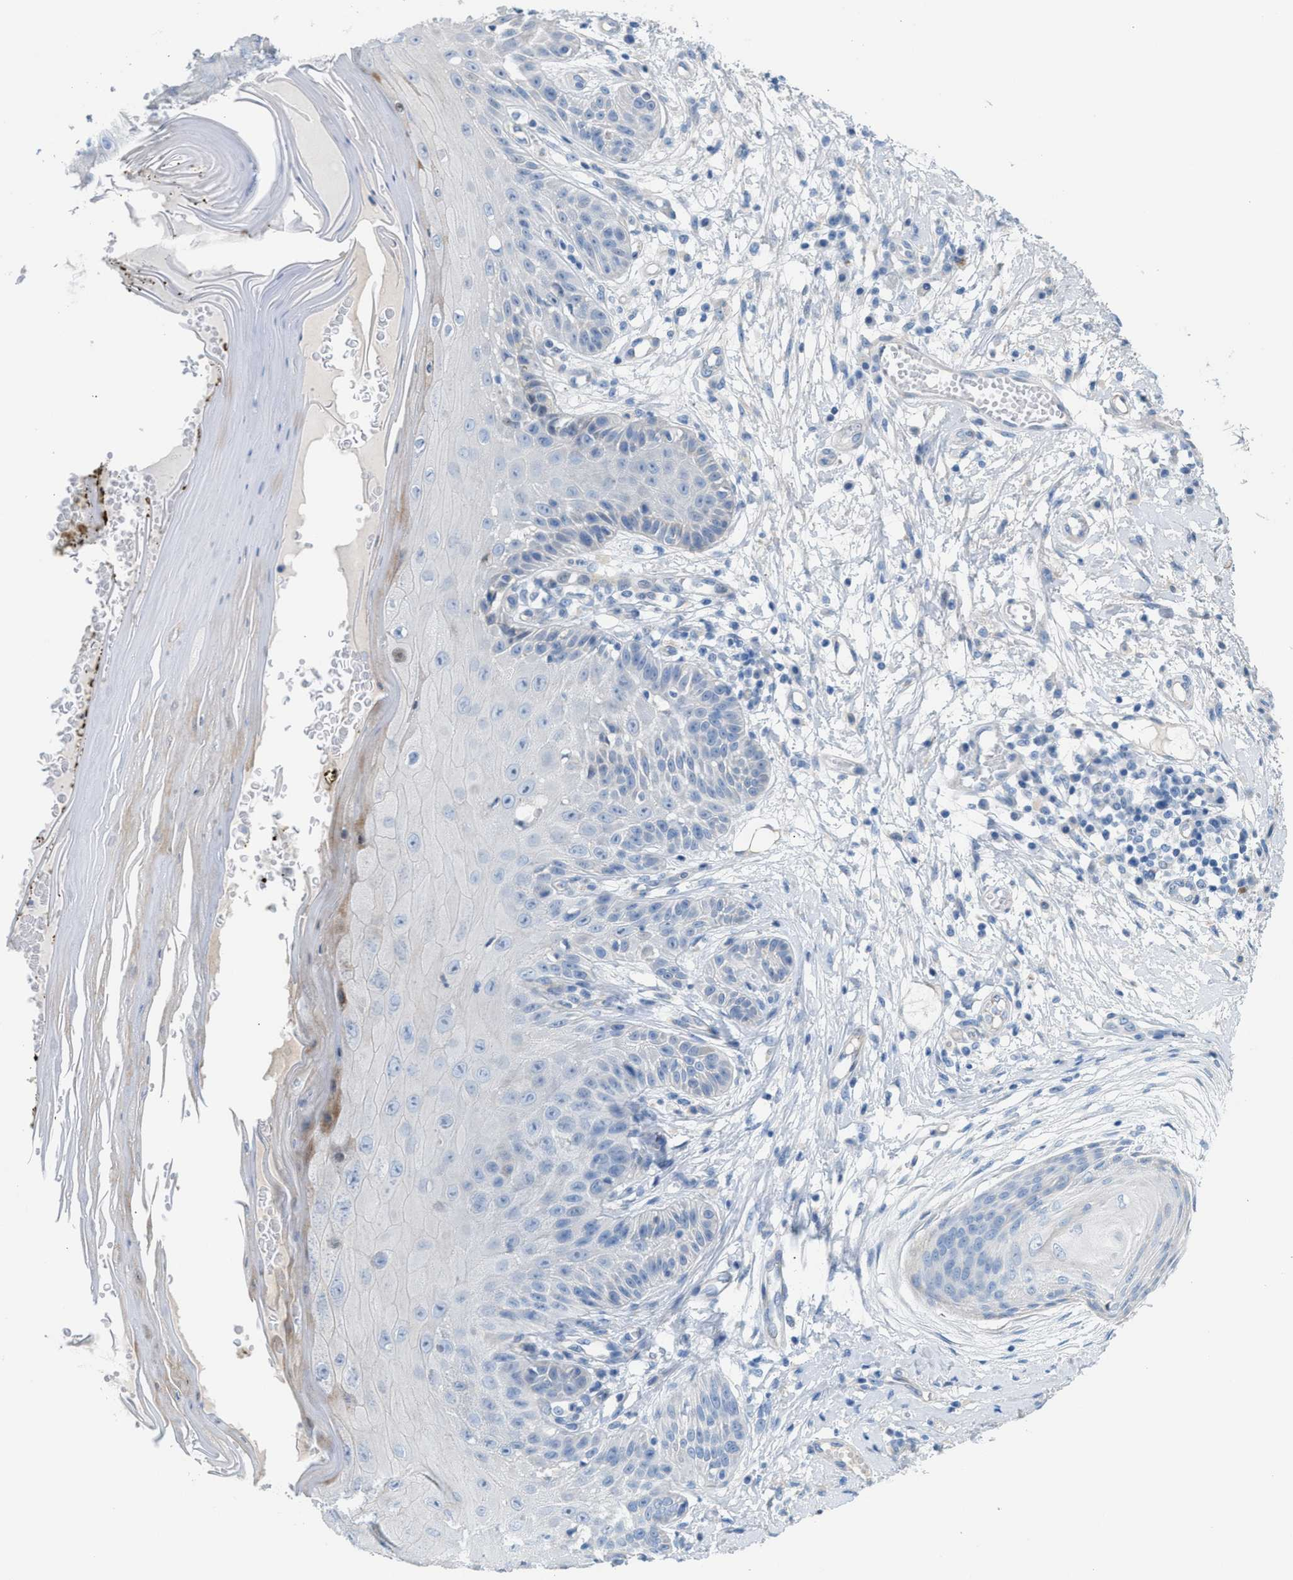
{"staining": {"intensity": "negative", "quantity": "none", "location": "none"}, "tissue": "skin", "cell_type": "Fibroblasts", "image_type": "normal", "snomed": [{"axis": "morphology", "description": "Normal tissue, NOS"}, {"axis": "morphology", "description": "Malignant melanoma, NOS"}, {"axis": "topography", "description": "Skin"}], "caption": "The micrograph demonstrates no significant expression in fibroblasts of skin.", "gene": "MPP3", "patient": {"sex": "male", "age": 83}}